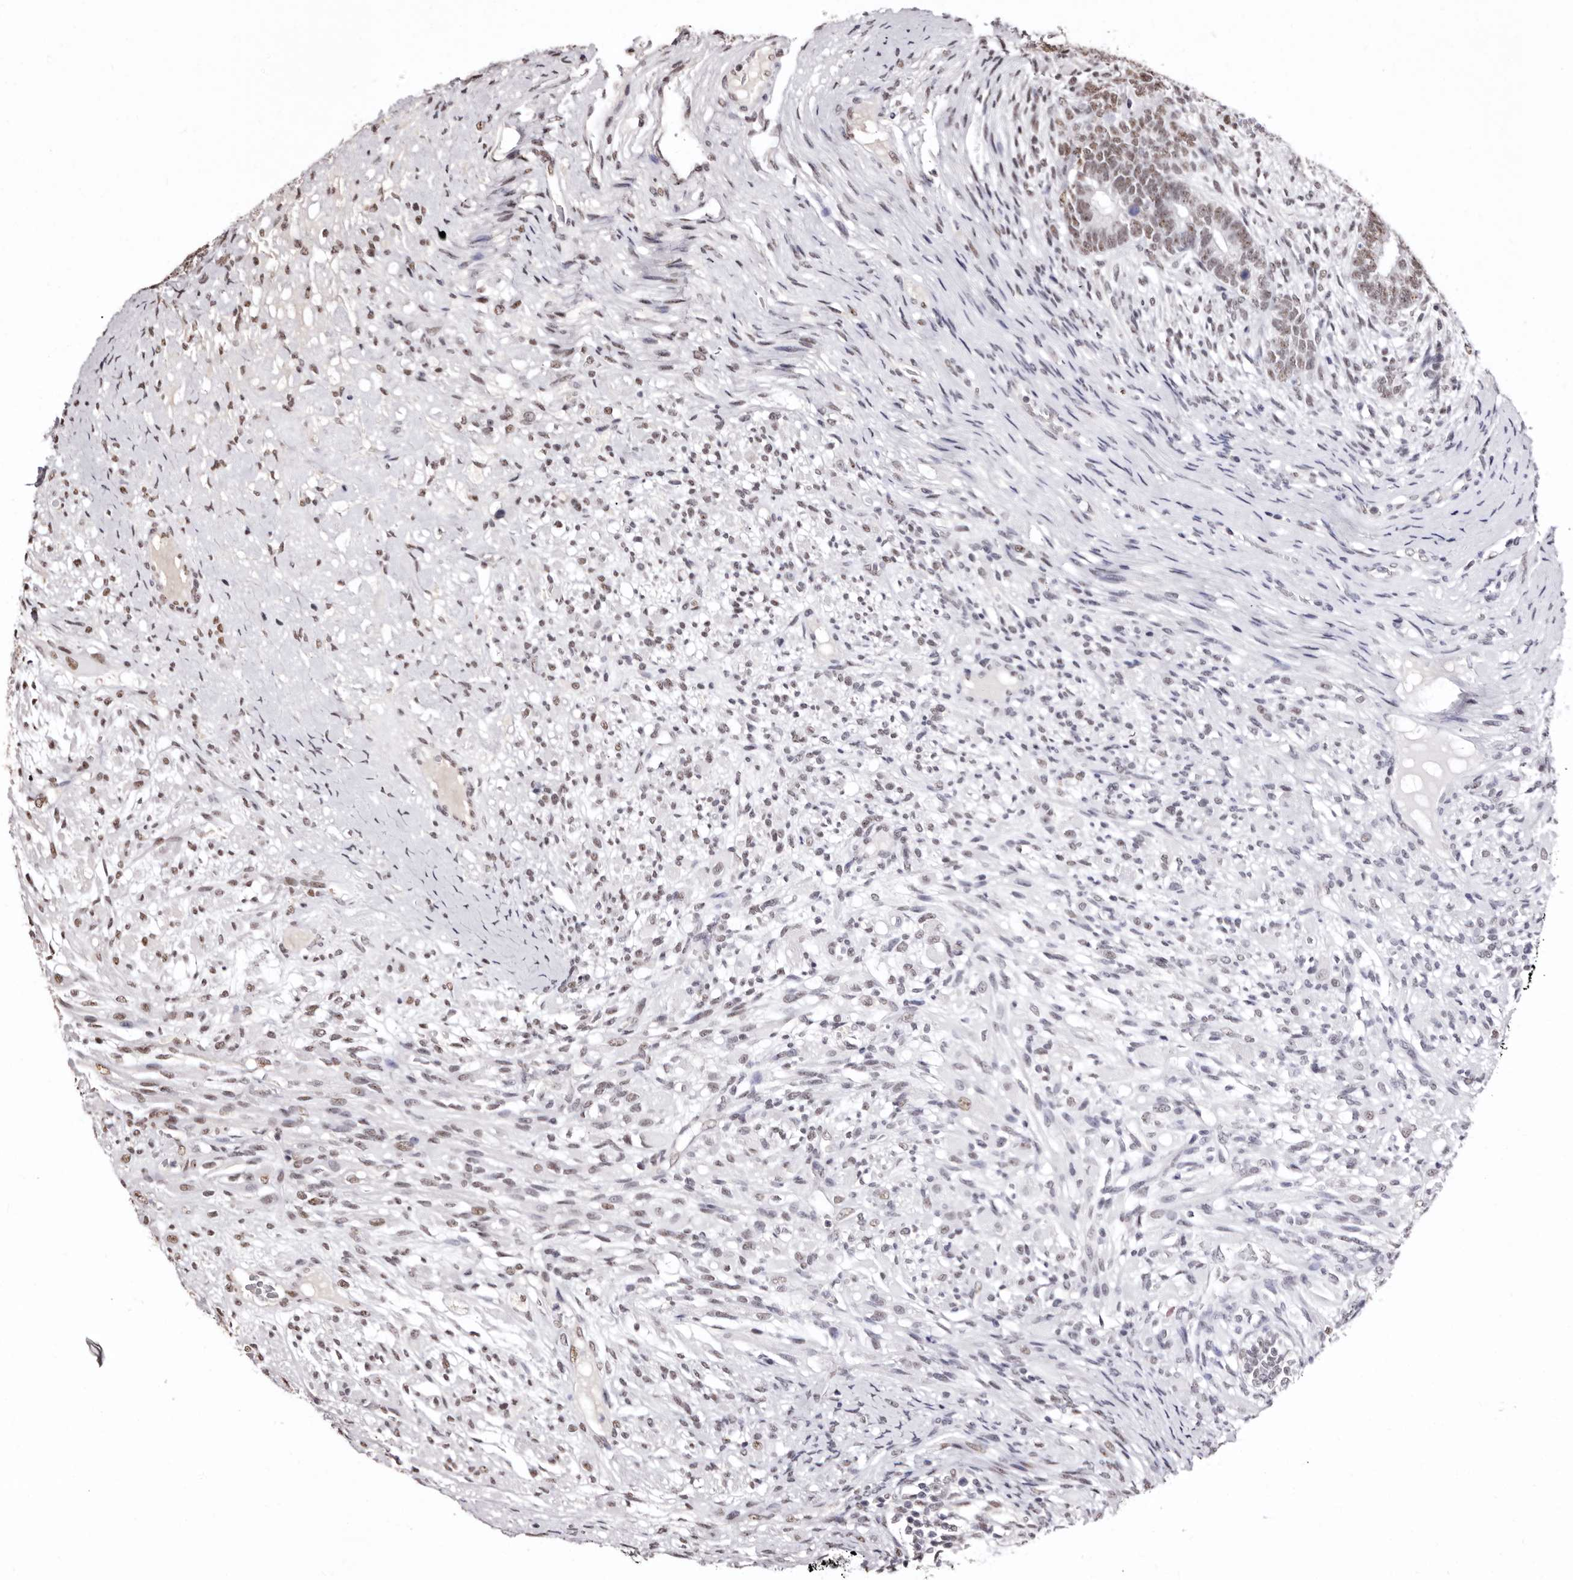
{"staining": {"intensity": "moderate", "quantity": "<25%", "location": "nuclear"}, "tissue": "testis cancer", "cell_type": "Tumor cells", "image_type": "cancer", "snomed": [{"axis": "morphology", "description": "Seminoma, NOS"}, {"axis": "morphology", "description": "Carcinoma, Embryonal, NOS"}, {"axis": "topography", "description": "Testis"}], "caption": "The histopathology image displays staining of seminoma (testis), revealing moderate nuclear protein positivity (brown color) within tumor cells.", "gene": "ANAPC11", "patient": {"sex": "male", "age": 28}}